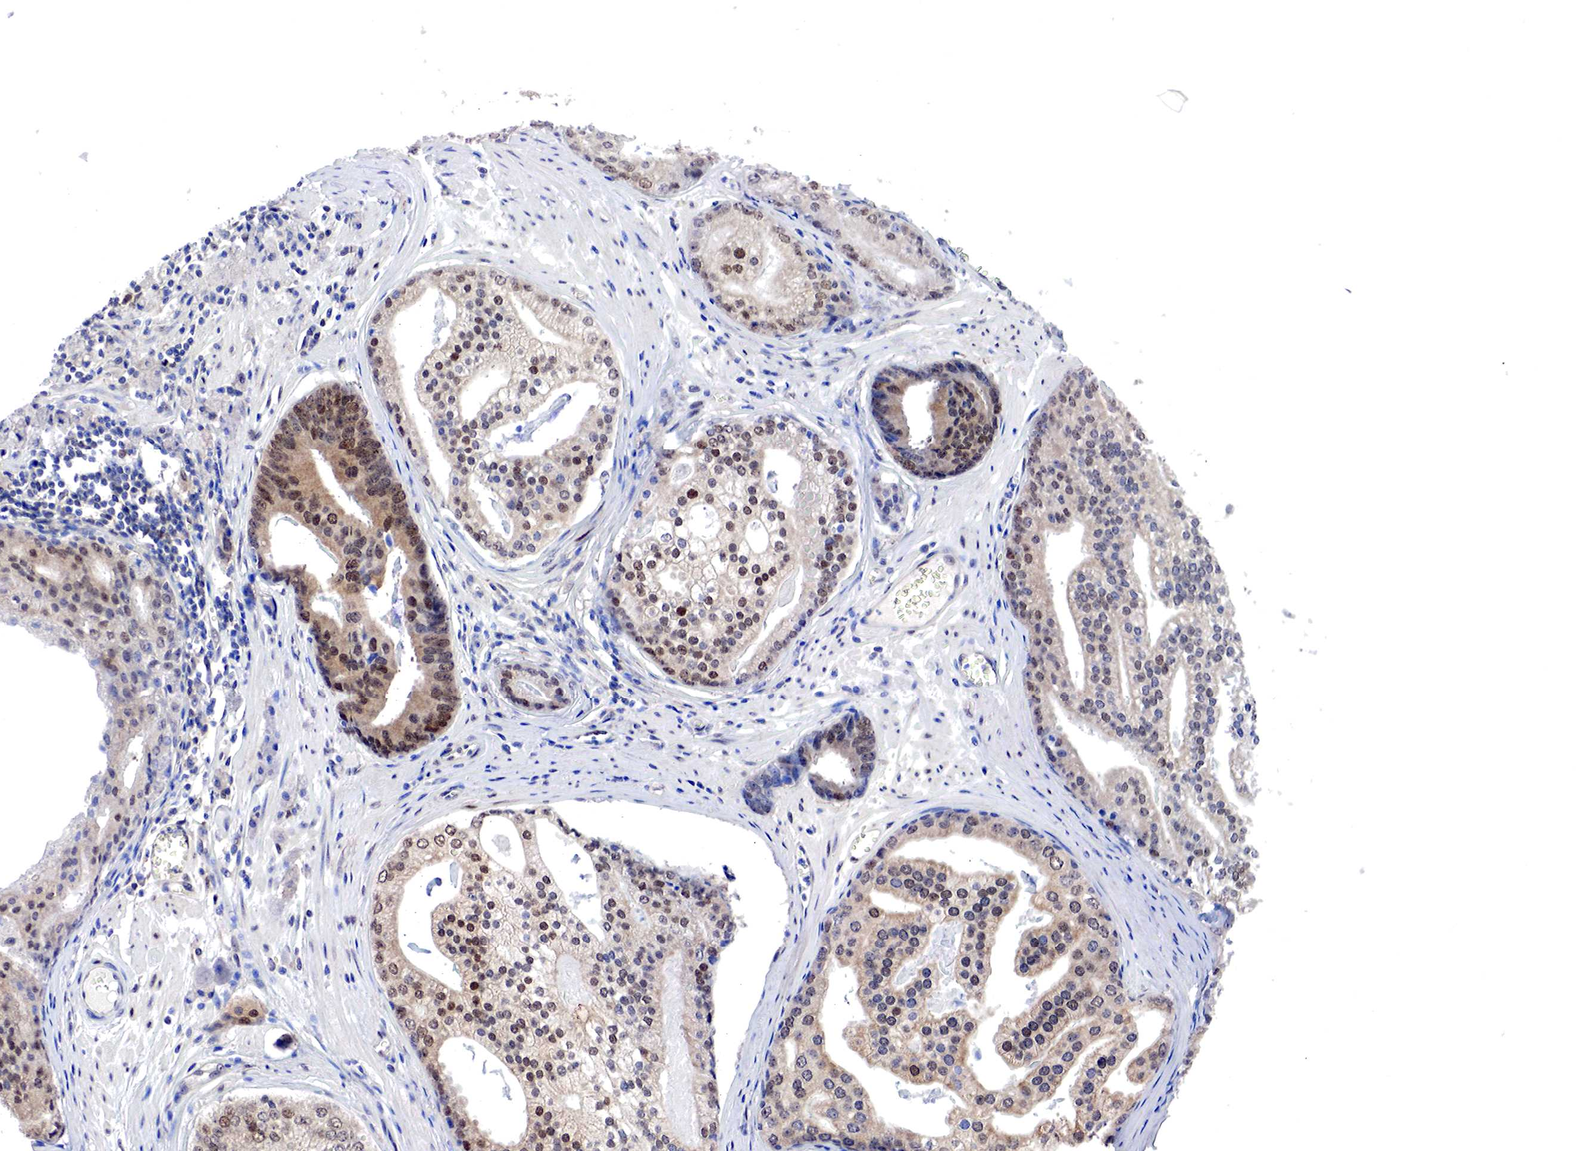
{"staining": {"intensity": "moderate", "quantity": ">75%", "location": "cytoplasmic/membranous,nuclear"}, "tissue": "prostate cancer", "cell_type": "Tumor cells", "image_type": "cancer", "snomed": [{"axis": "morphology", "description": "Adenocarcinoma, High grade"}, {"axis": "topography", "description": "Prostate"}], "caption": "Protein analysis of prostate cancer (high-grade adenocarcinoma) tissue displays moderate cytoplasmic/membranous and nuclear expression in about >75% of tumor cells. Immunohistochemistry stains the protein of interest in brown and the nuclei are stained blue.", "gene": "PABIR2", "patient": {"sex": "male", "age": 56}}